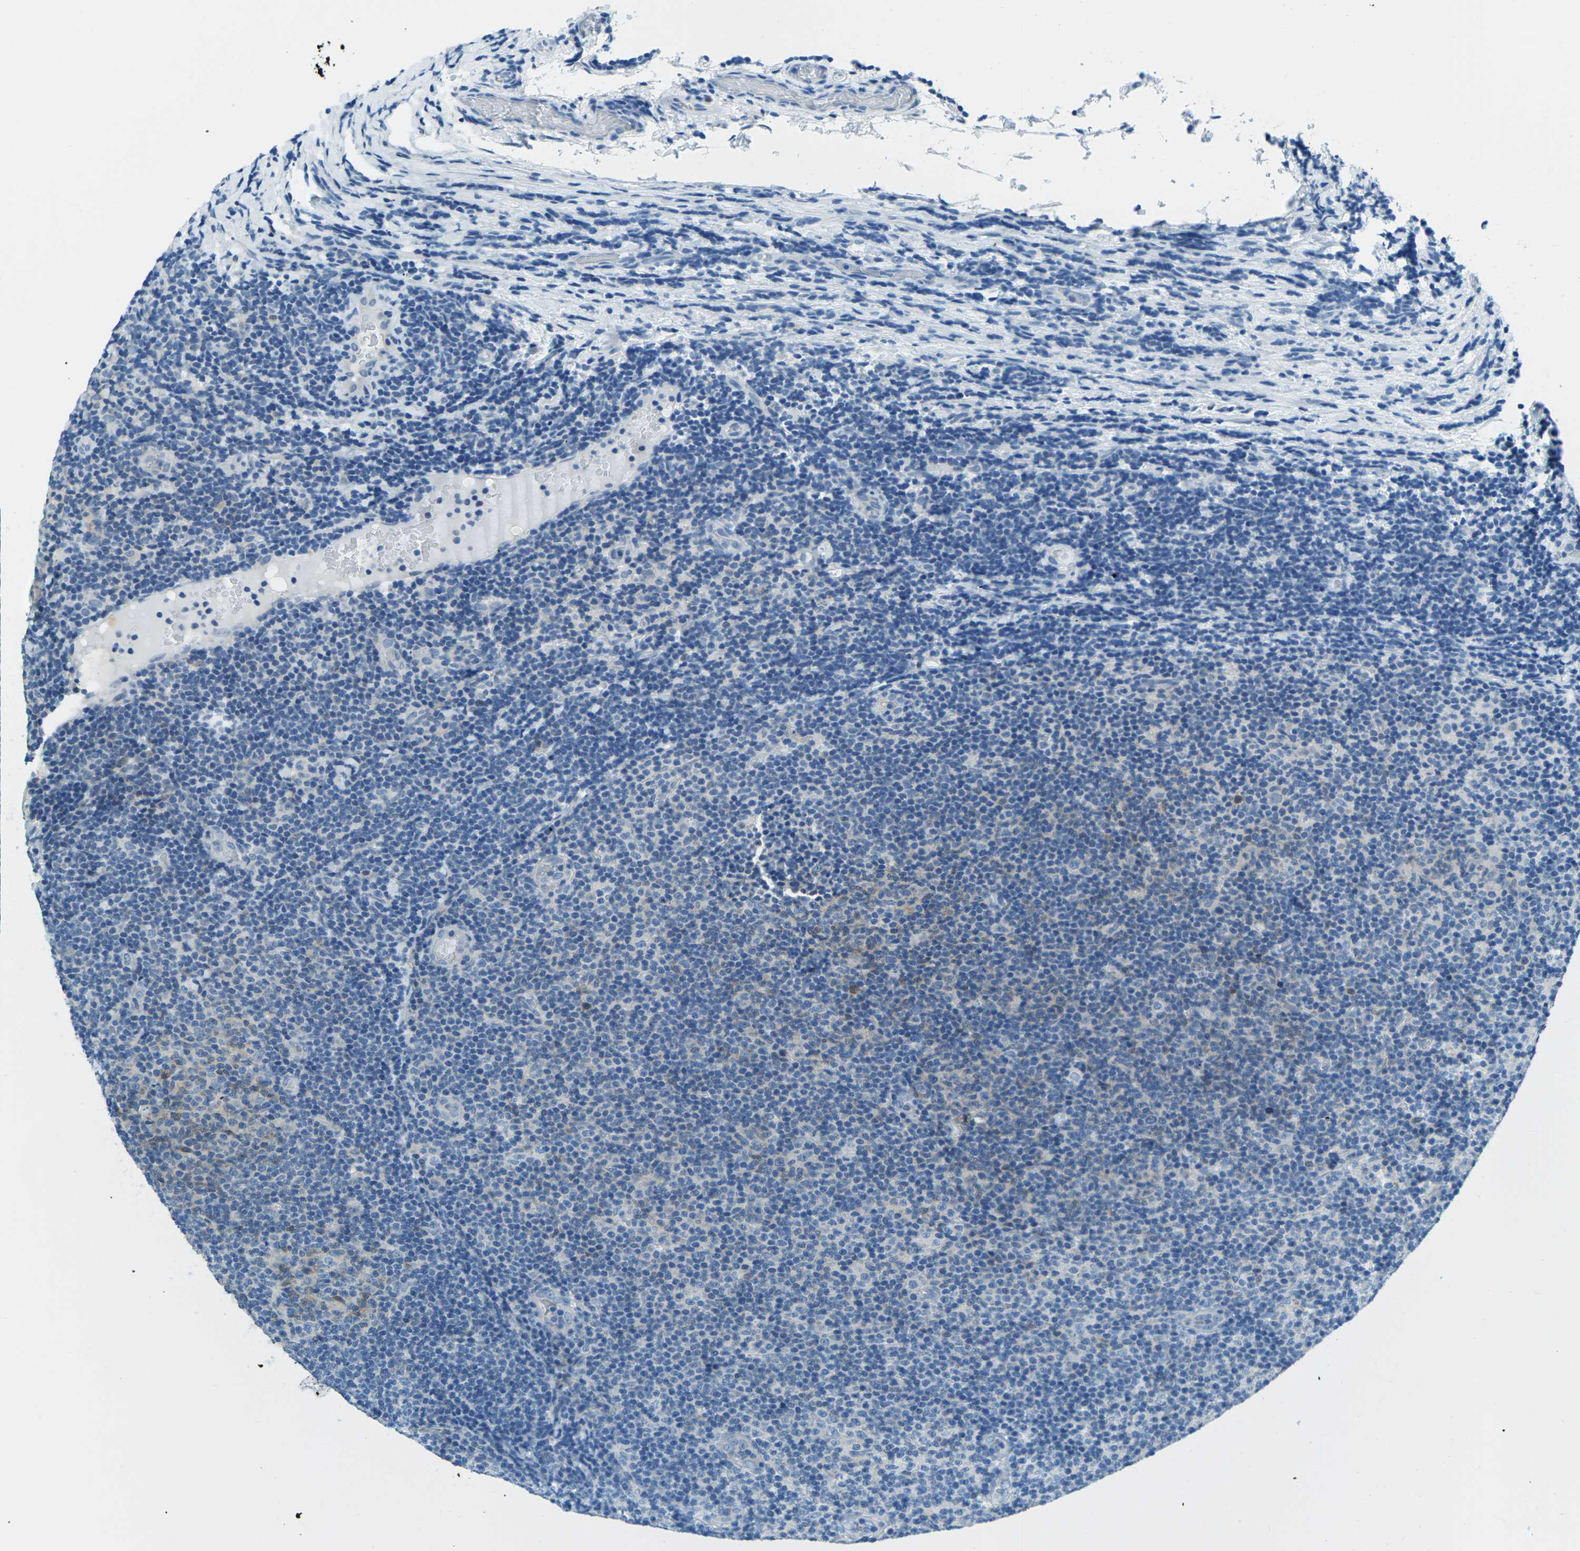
{"staining": {"intensity": "weak", "quantity": "<25%", "location": "cytoplasmic/membranous"}, "tissue": "lymphoma", "cell_type": "Tumor cells", "image_type": "cancer", "snomed": [{"axis": "morphology", "description": "Malignant lymphoma, non-Hodgkin's type, Low grade"}, {"axis": "topography", "description": "Lymph node"}], "caption": "This is an IHC micrograph of human malignant lymphoma, non-Hodgkin's type (low-grade). There is no staining in tumor cells.", "gene": "NANOS2", "patient": {"sex": "male", "age": 83}}